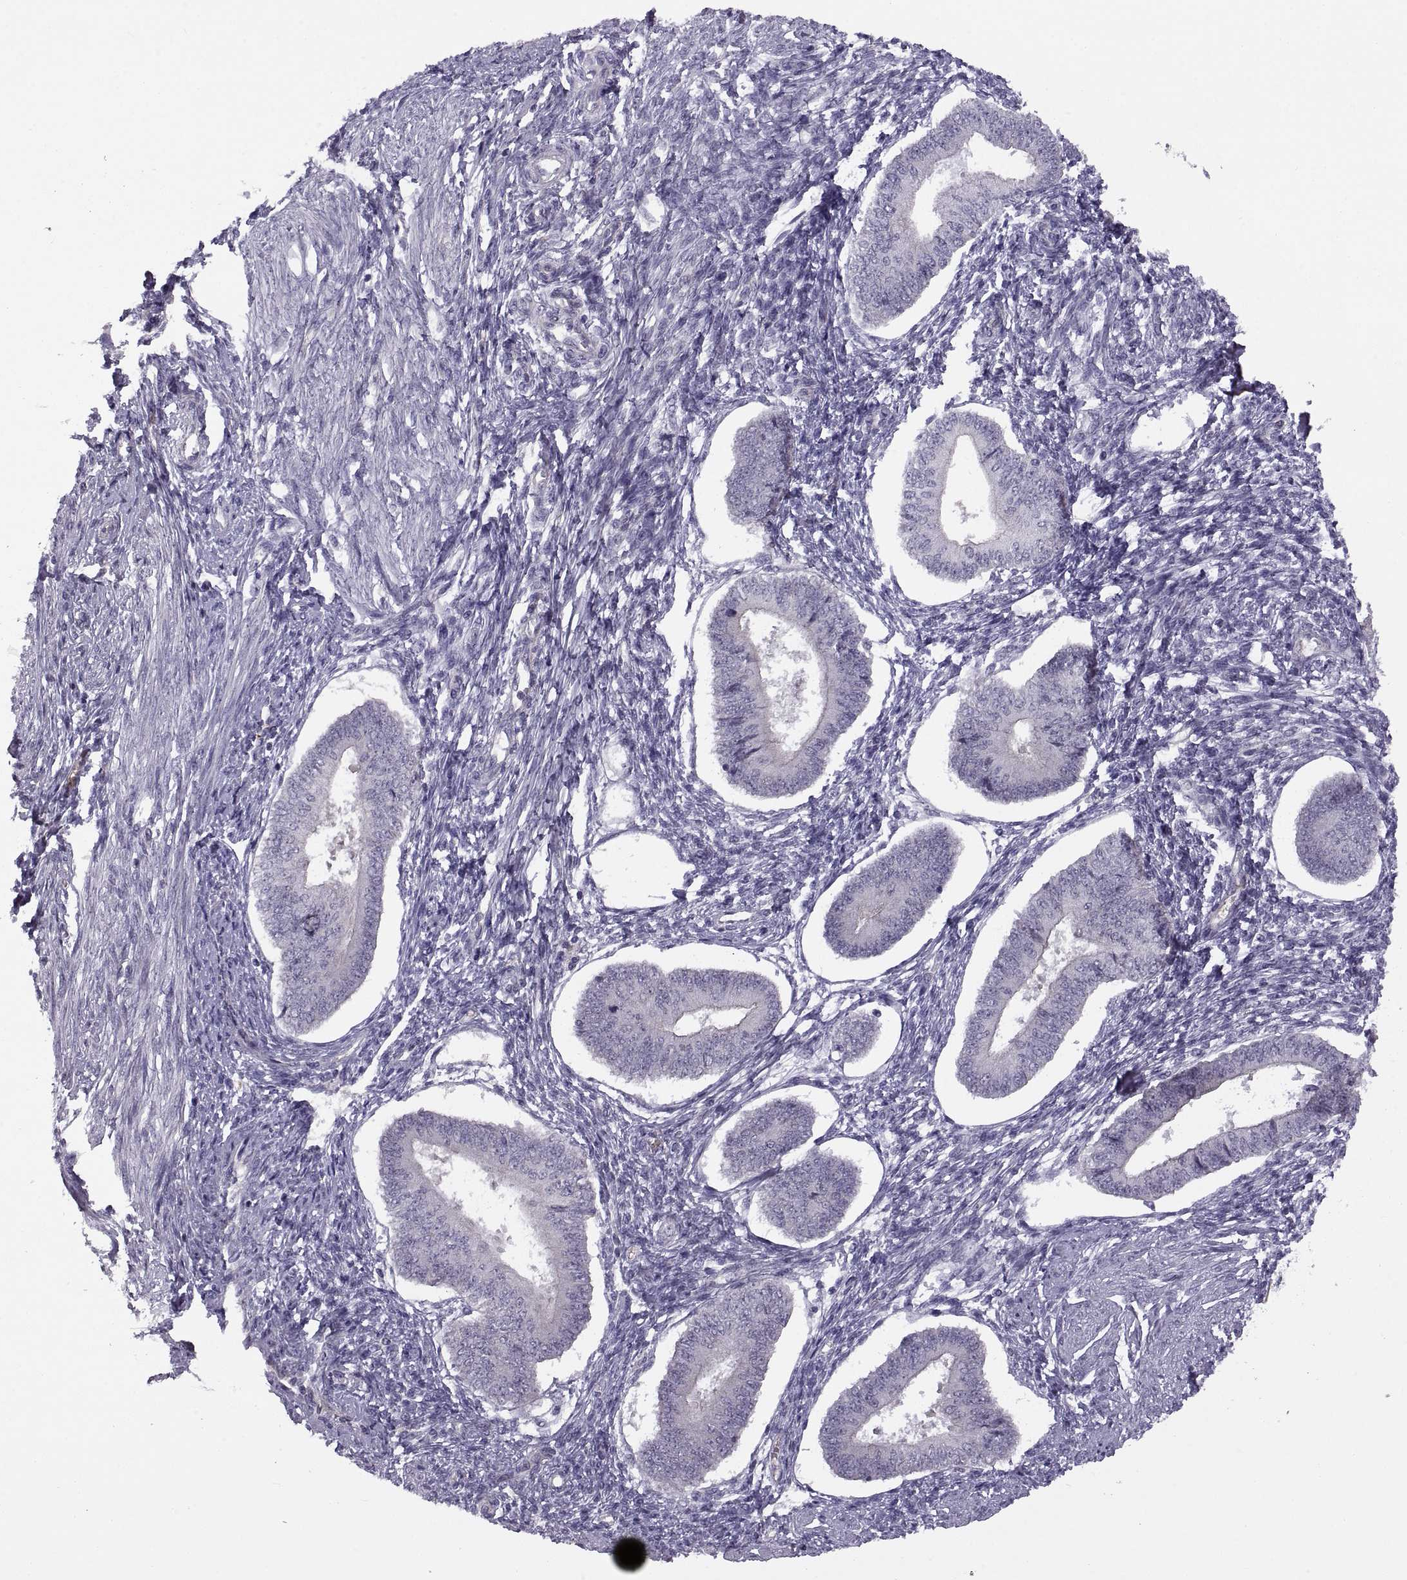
{"staining": {"intensity": "negative", "quantity": "none", "location": "none"}, "tissue": "endometrium", "cell_type": "Cells in endometrial stroma", "image_type": "normal", "snomed": [{"axis": "morphology", "description": "Normal tissue, NOS"}, {"axis": "topography", "description": "Endometrium"}], "caption": "Cells in endometrial stroma show no significant protein expression in benign endometrium. Brightfield microscopy of immunohistochemistry (IHC) stained with DAB (3,3'-diaminobenzidine) (brown) and hematoxylin (blue), captured at high magnification.", "gene": "MEIOC", "patient": {"sex": "female", "age": 42}}